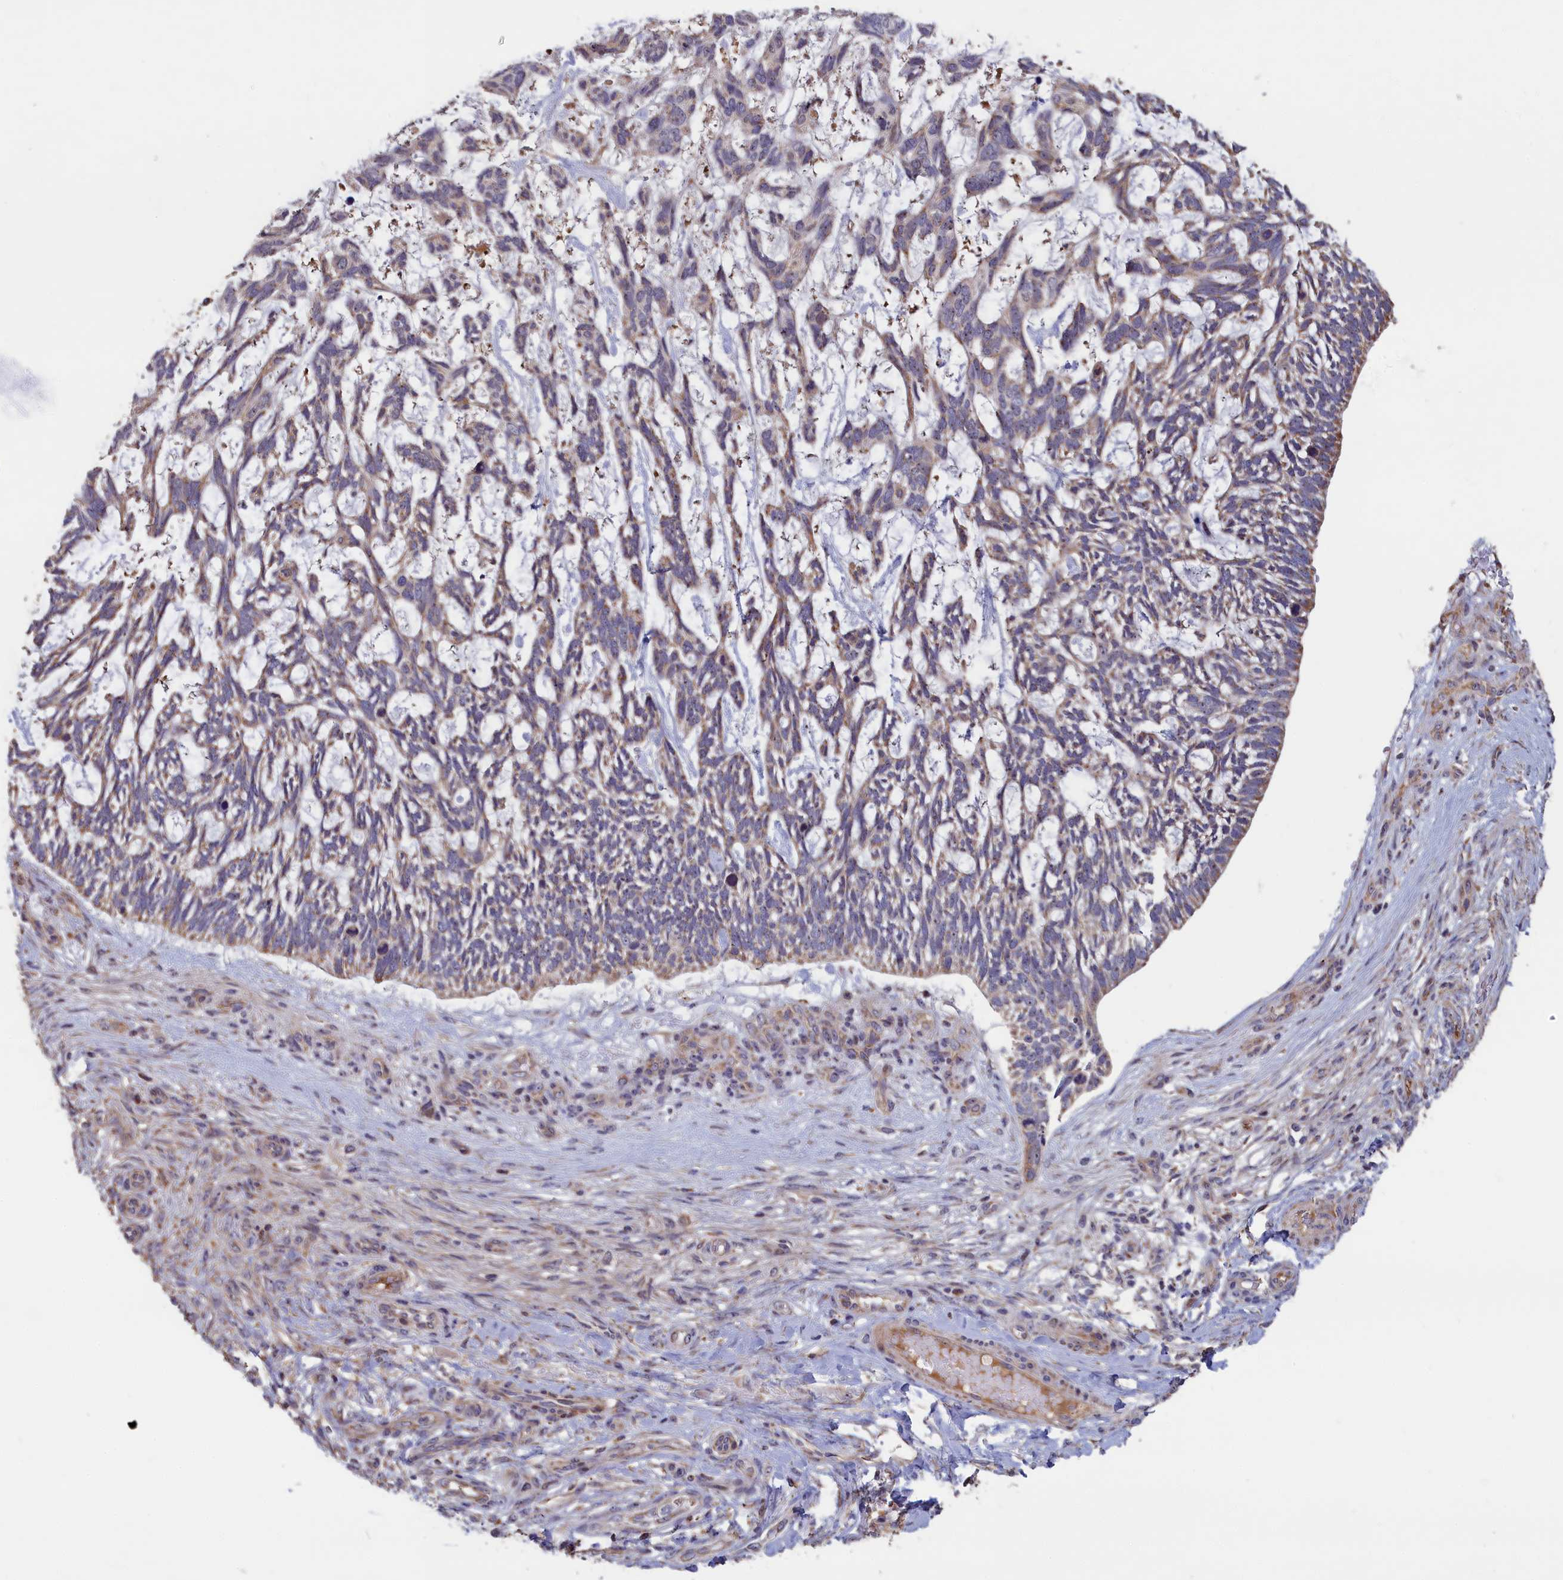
{"staining": {"intensity": "weak", "quantity": "25%-75%", "location": "cytoplasmic/membranous"}, "tissue": "skin cancer", "cell_type": "Tumor cells", "image_type": "cancer", "snomed": [{"axis": "morphology", "description": "Basal cell carcinoma"}, {"axis": "topography", "description": "Skin"}], "caption": "A low amount of weak cytoplasmic/membranous staining is appreciated in approximately 25%-75% of tumor cells in basal cell carcinoma (skin) tissue.", "gene": "ZNF816", "patient": {"sex": "male", "age": 88}}